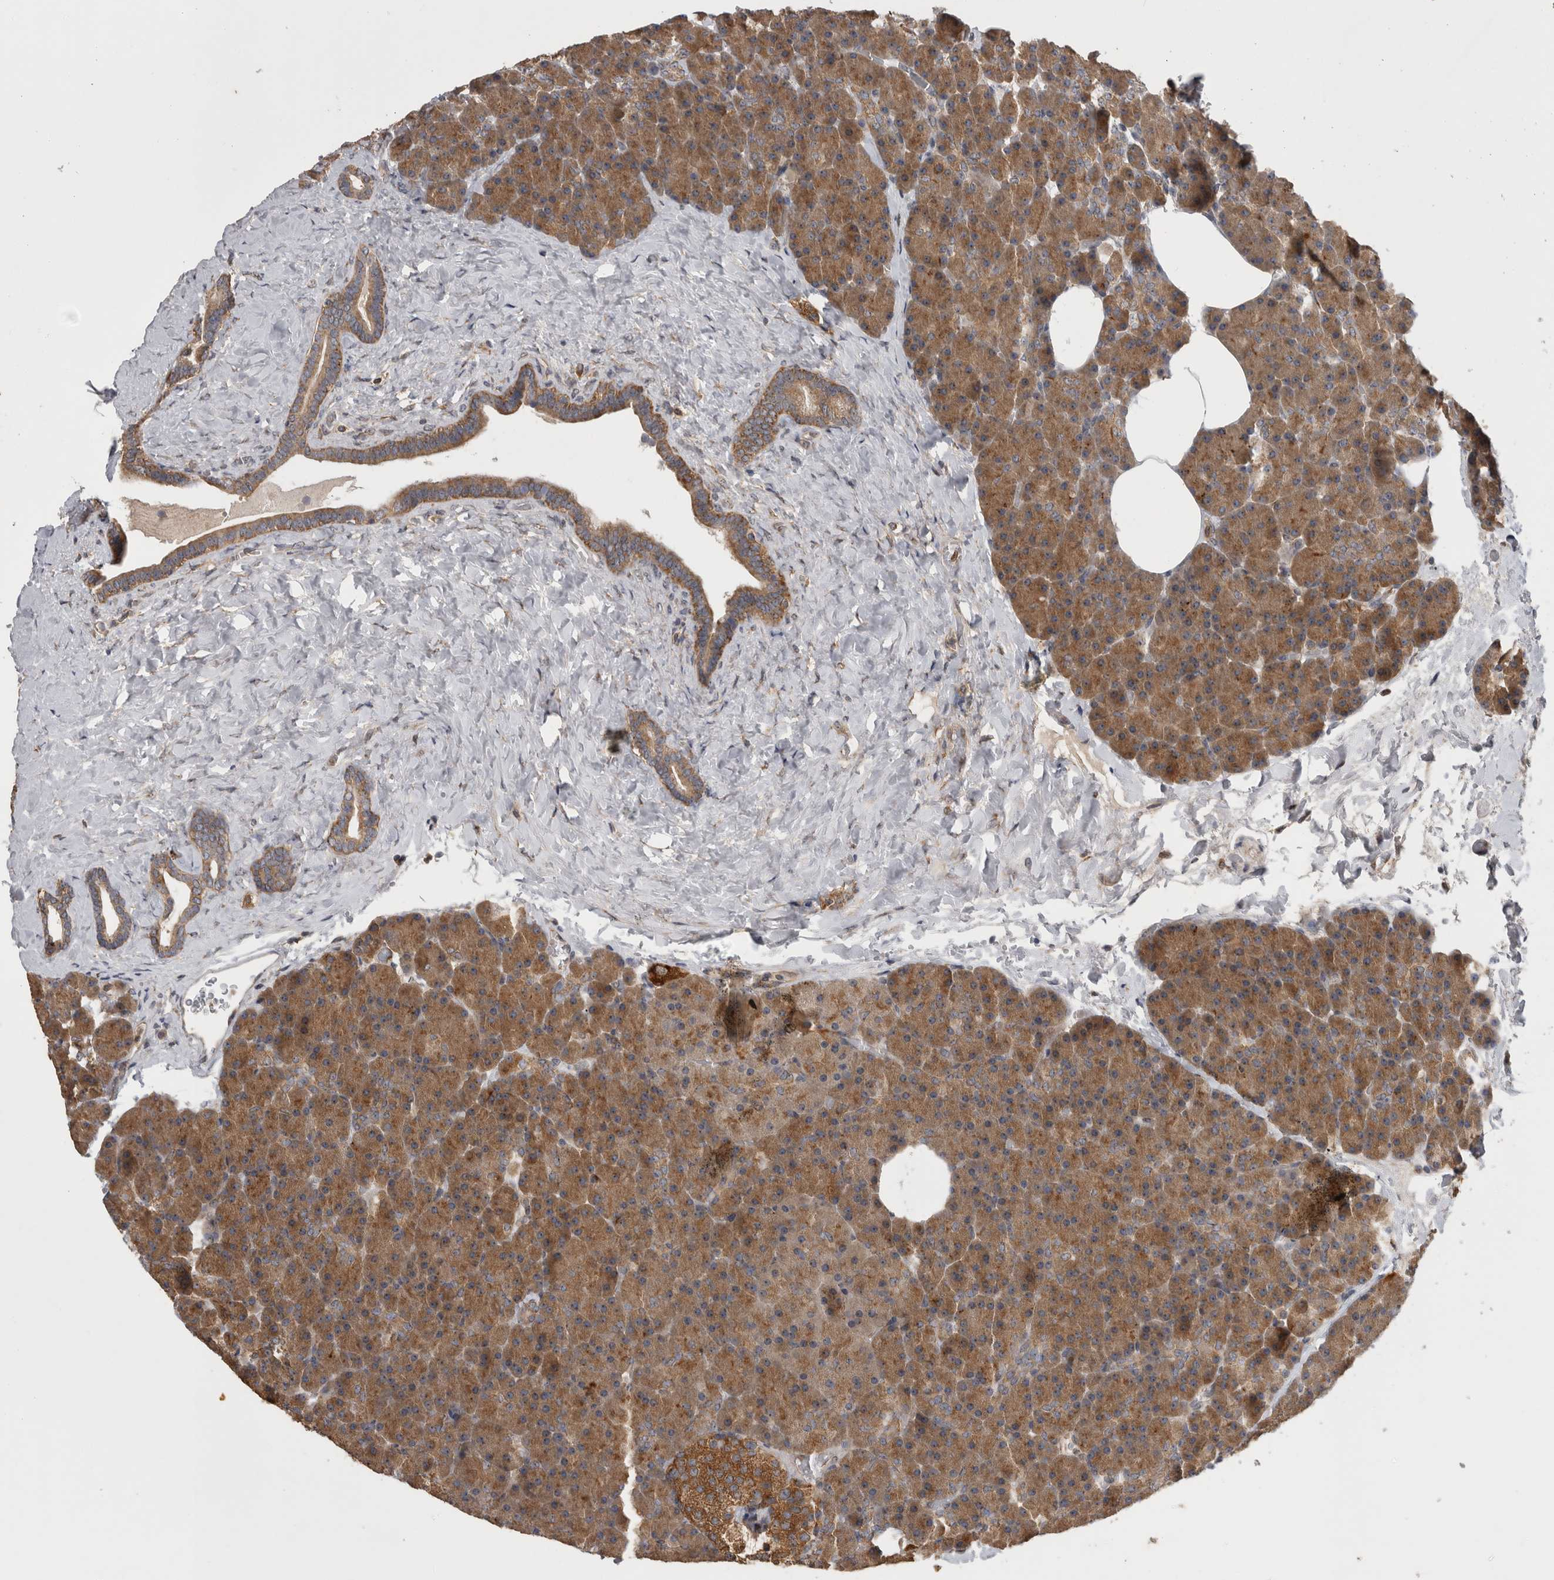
{"staining": {"intensity": "moderate", "quantity": ">75%", "location": "cytoplasmic/membranous"}, "tissue": "pancreas", "cell_type": "Exocrine glandular cells", "image_type": "normal", "snomed": [{"axis": "morphology", "description": "Normal tissue, NOS"}, {"axis": "morphology", "description": "Carcinoid, malignant, NOS"}, {"axis": "topography", "description": "Pancreas"}], "caption": "Exocrine glandular cells reveal medium levels of moderate cytoplasmic/membranous expression in about >75% of cells in benign human pancreas.", "gene": "ATXN2", "patient": {"sex": "female", "age": 35}}